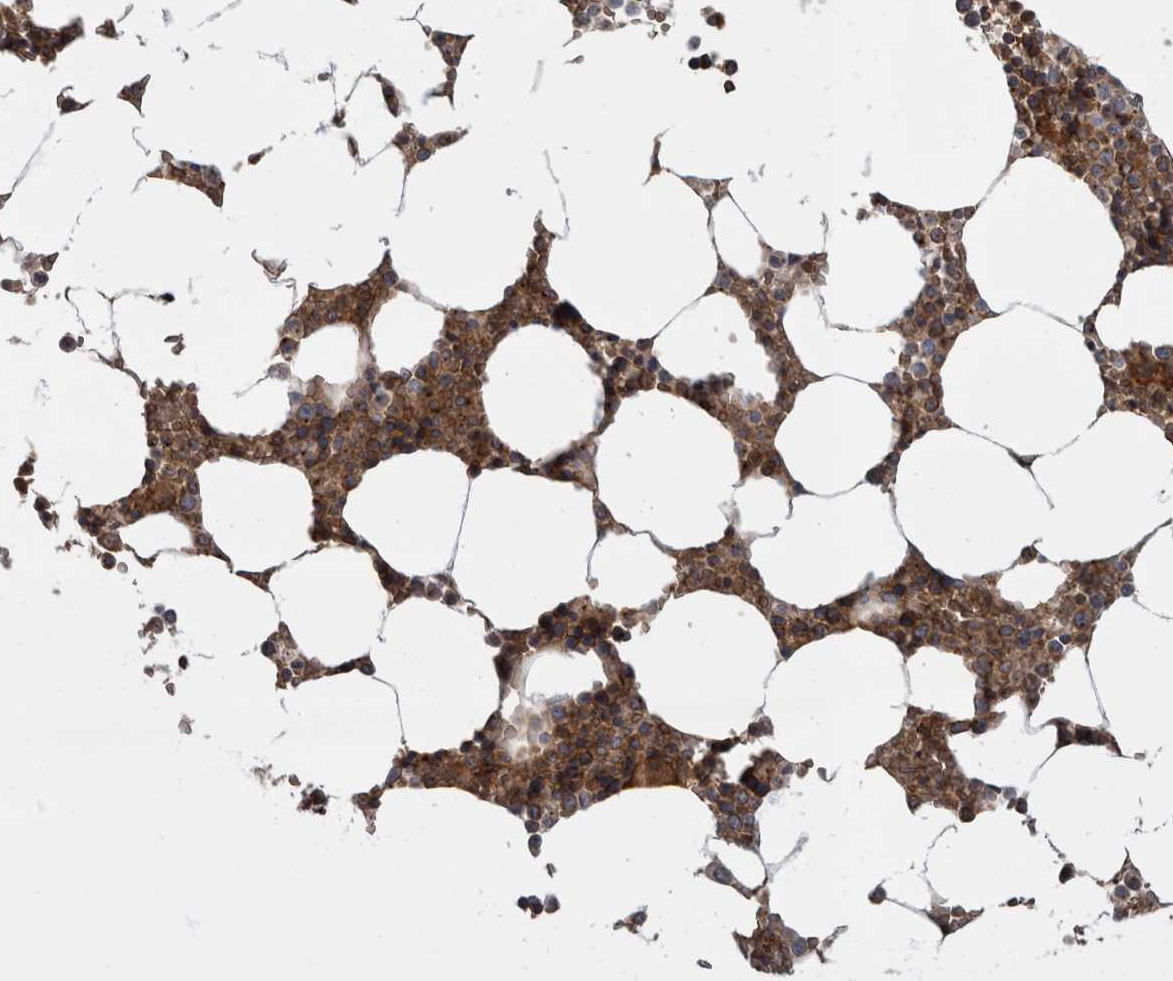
{"staining": {"intensity": "strong", "quantity": "25%-75%", "location": "cytoplasmic/membranous"}, "tissue": "bone marrow", "cell_type": "Hematopoietic cells", "image_type": "normal", "snomed": [{"axis": "morphology", "description": "Normal tissue, NOS"}, {"axis": "topography", "description": "Bone marrow"}], "caption": "Bone marrow stained with a brown dye shows strong cytoplasmic/membranous positive positivity in about 25%-75% of hematopoietic cells.", "gene": "HOOK3", "patient": {"sex": "male", "age": 70}}